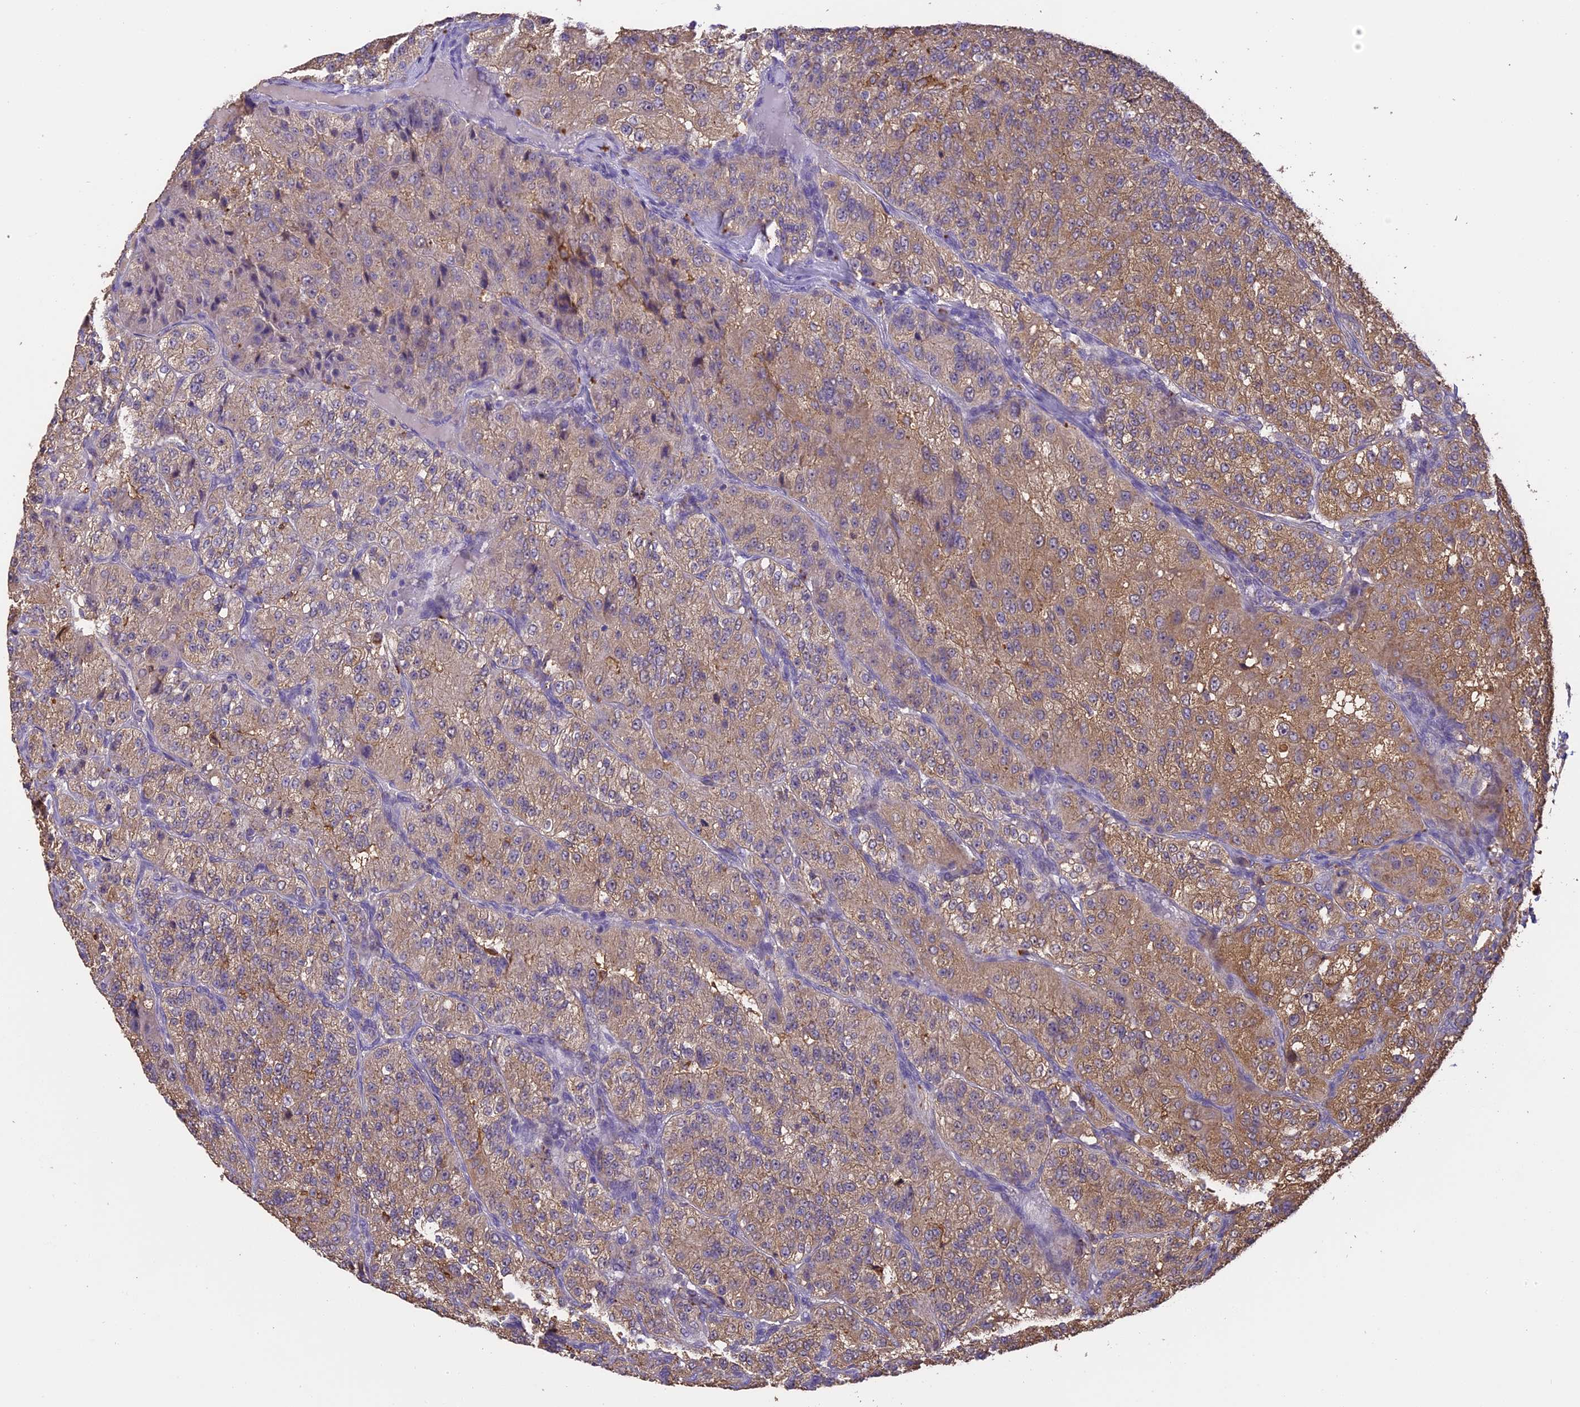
{"staining": {"intensity": "moderate", "quantity": "25%-75%", "location": "cytoplasmic/membranous"}, "tissue": "renal cancer", "cell_type": "Tumor cells", "image_type": "cancer", "snomed": [{"axis": "morphology", "description": "Adenocarcinoma, NOS"}, {"axis": "topography", "description": "Kidney"}], "caption": "Human renal cancer stained with a brown dye exhibits moderate cytoplasmic/membranous positive positivity in approximately 25%-75% of tumor cells.", "gene": "ARHGAP19", "patient": {"sex": "female", "age": 63}}